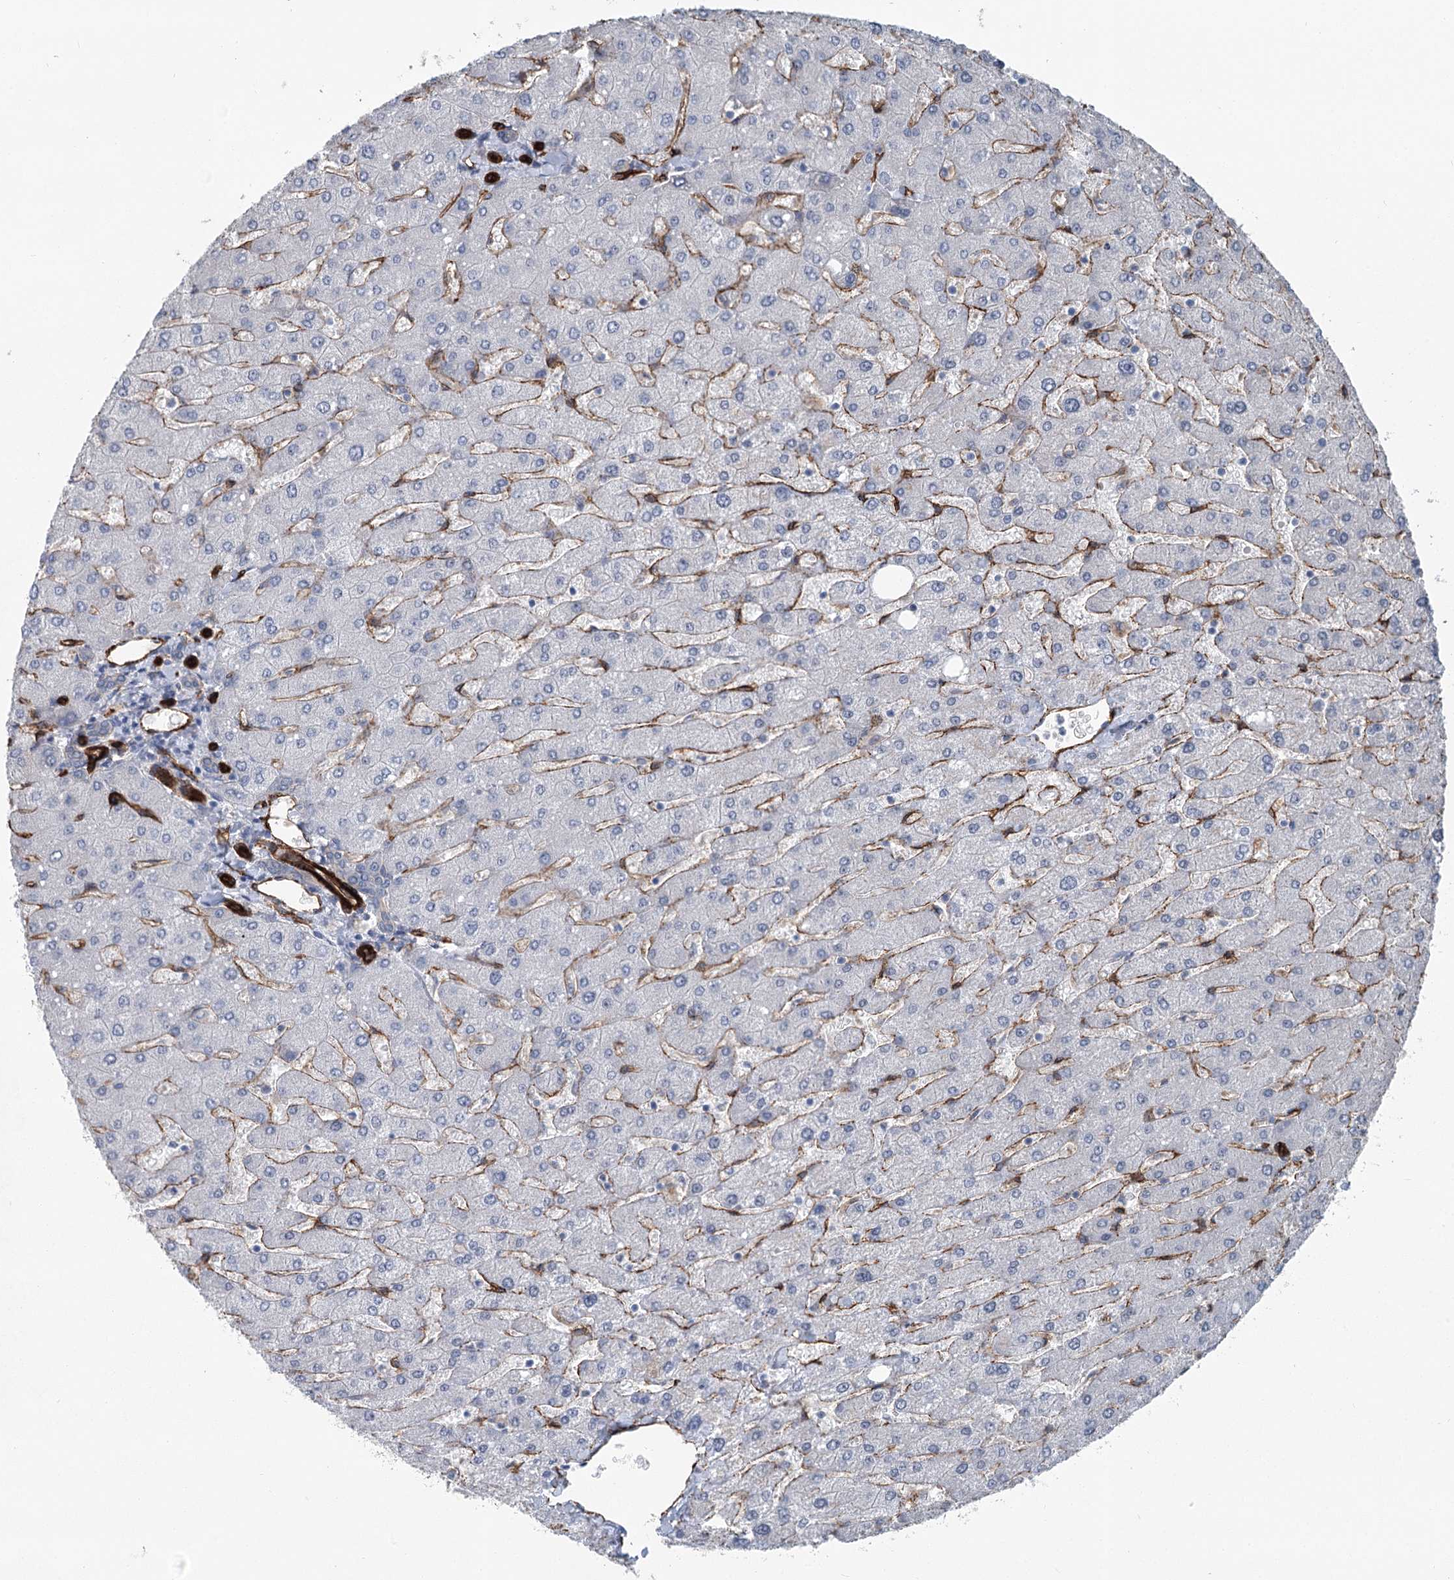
{"staining": {"intensity": "negative", "quantity": "none", "location": "none"}, "tissue": "liver", "cell_type": "Cholangiocytes", "image_type": "normal", "snomed": [{"axis": "morphology", "description": "Normal tissue, NOS"}, {"axis": "topography", "description": "Liver"}], "caption": "Immunohistochemistry micrograph of normal liver: liver stained with DAB (3,3'-diaminobenzidine) exhibits no significant protein staining in cholangiocytes. Nuclei are stained in blue.", "gene": "IQSEC1", "patient": {"sex": "male", "age": 55}}